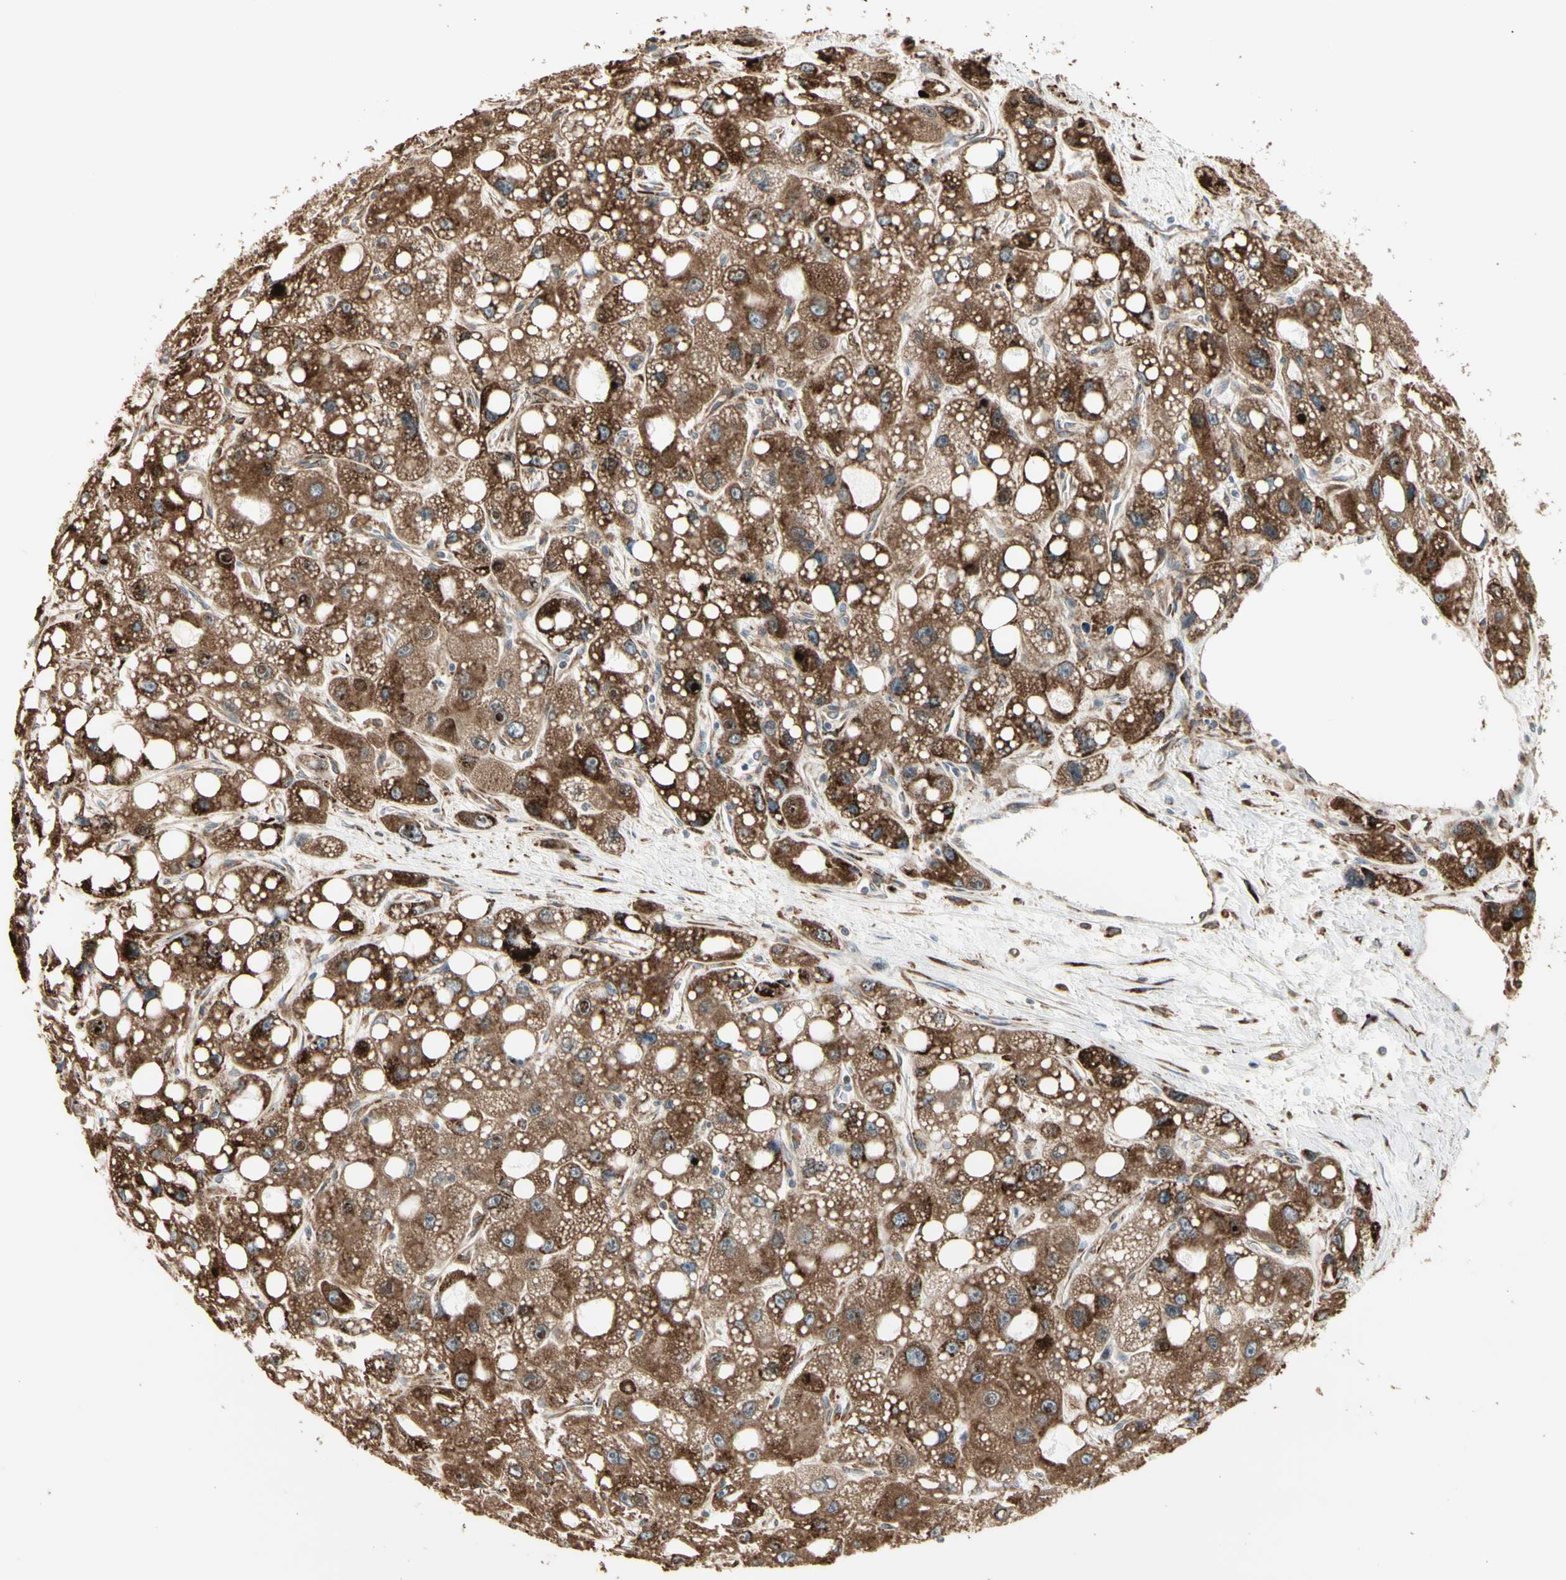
{"staining": {"intensity": "strong", "quantity": ">75%", "location": "cytoplasmic/membranous"}, "tissue": "liver cancer", "cell_type": "Tumor cells", "image_type": "cancer", "snomed": [{"axis": "morphology", "description": "Carcinoma, Hepatocellular, NOS"}, {"axis": "topography", "description": "Liver"}], "caption": "Immunohistochemical staining of human liver cancer shows high levels of strong cytoplasmic/membranous protein staining in about >75% of tumor cells.", "gene": "HSP90B1", "patient": {"sex": "male", "age": 55}}